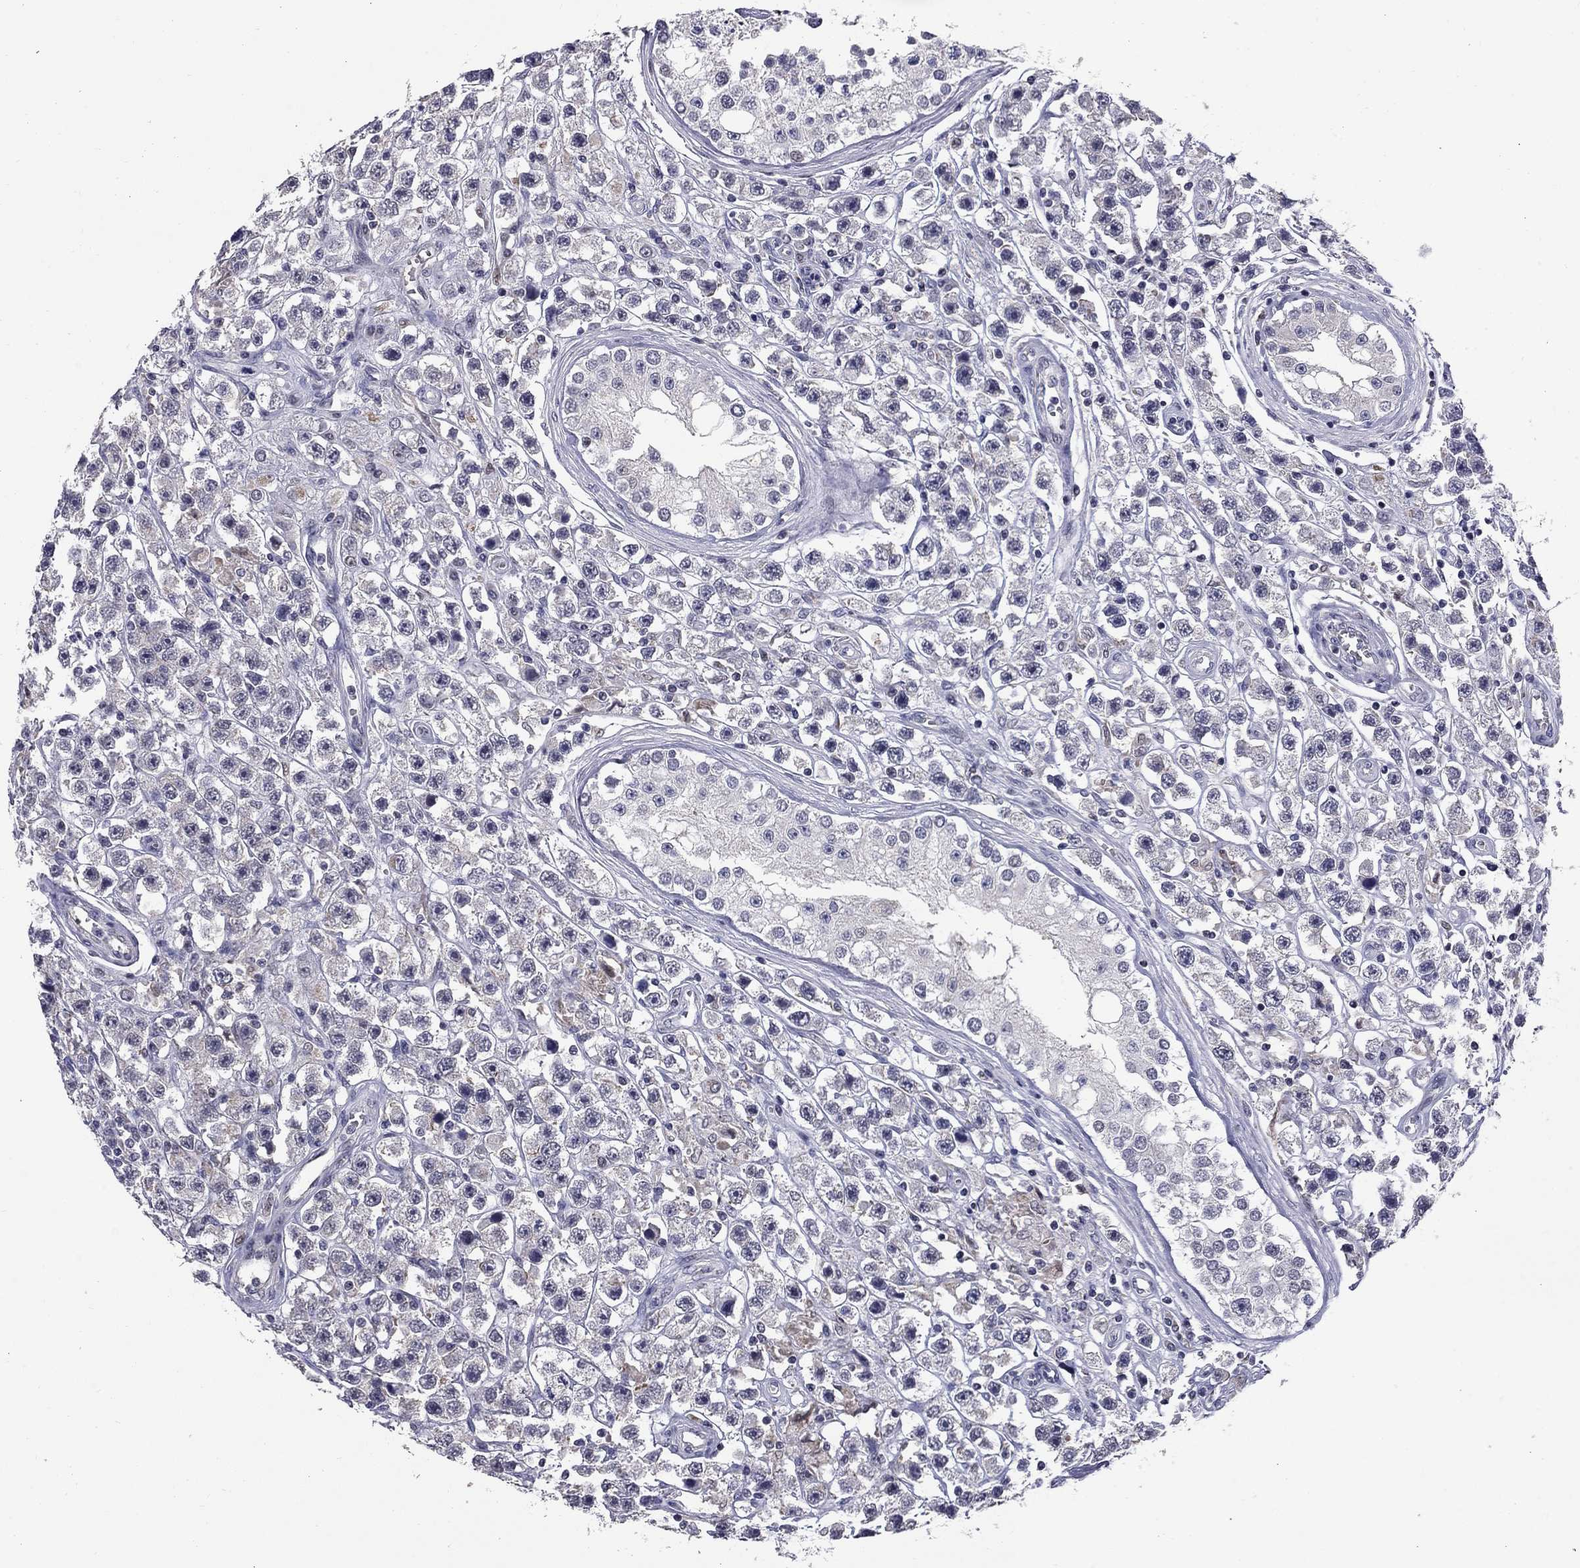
{"staining": {"intensity": "negative", "quantity": "none", "location": "none"}, "tissue": "testis cancer", "cell_type": "Tumor cells", "image_type": "cancer", "snomed": [{"axis": "morphology", "description": "Seminoma, NOS"}, {"axis": "topography", "description": "Testis"}], "caption": "This is an immunohistochemistry (IHC) photomicrograph of human testis cancer (seminoma). There is no expression in tumor cells.", "gene": "HTR4", "patient": {"sex": "male", "age": 45}}